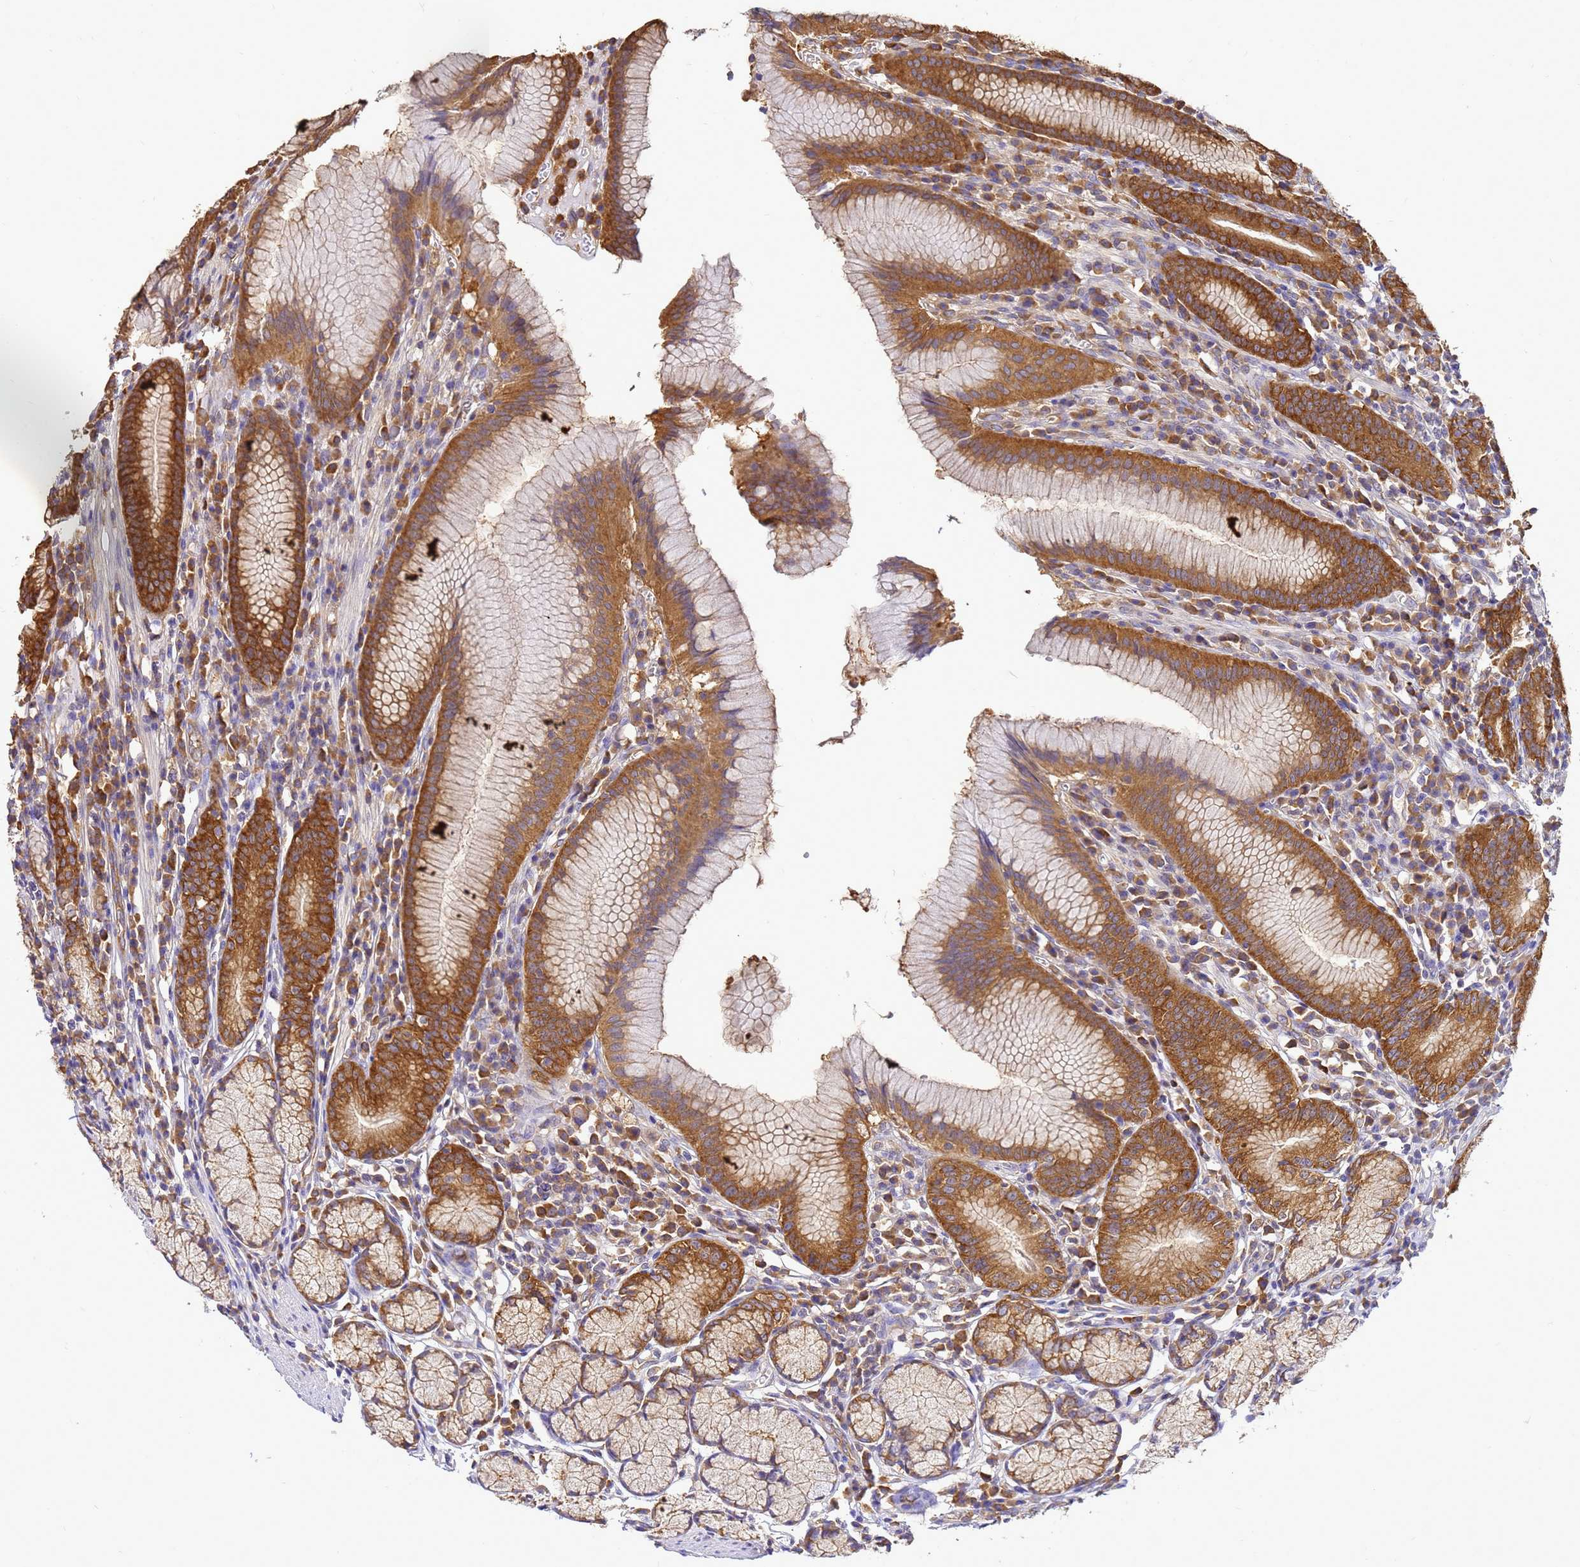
{"staining": {"intensity": "strong", "quantity": ">75%", "location": "cytoplasmic/membranous"}, "tissue": "stomach", "cell_type": "Glandular cells", "image_type": "normal", "snomed": [{"axis": "morphology", "description": "Normal tissue, NOS"}, {"axis": "topography", "description": "Stomach"}], "caption": "Stomach stained with immunohistochemistry shows strong cytoplasmic/membranous expression in about >75% of glandular cells.", "gene": "NARS1", "patient": {"sex": "male", "age": 55}}